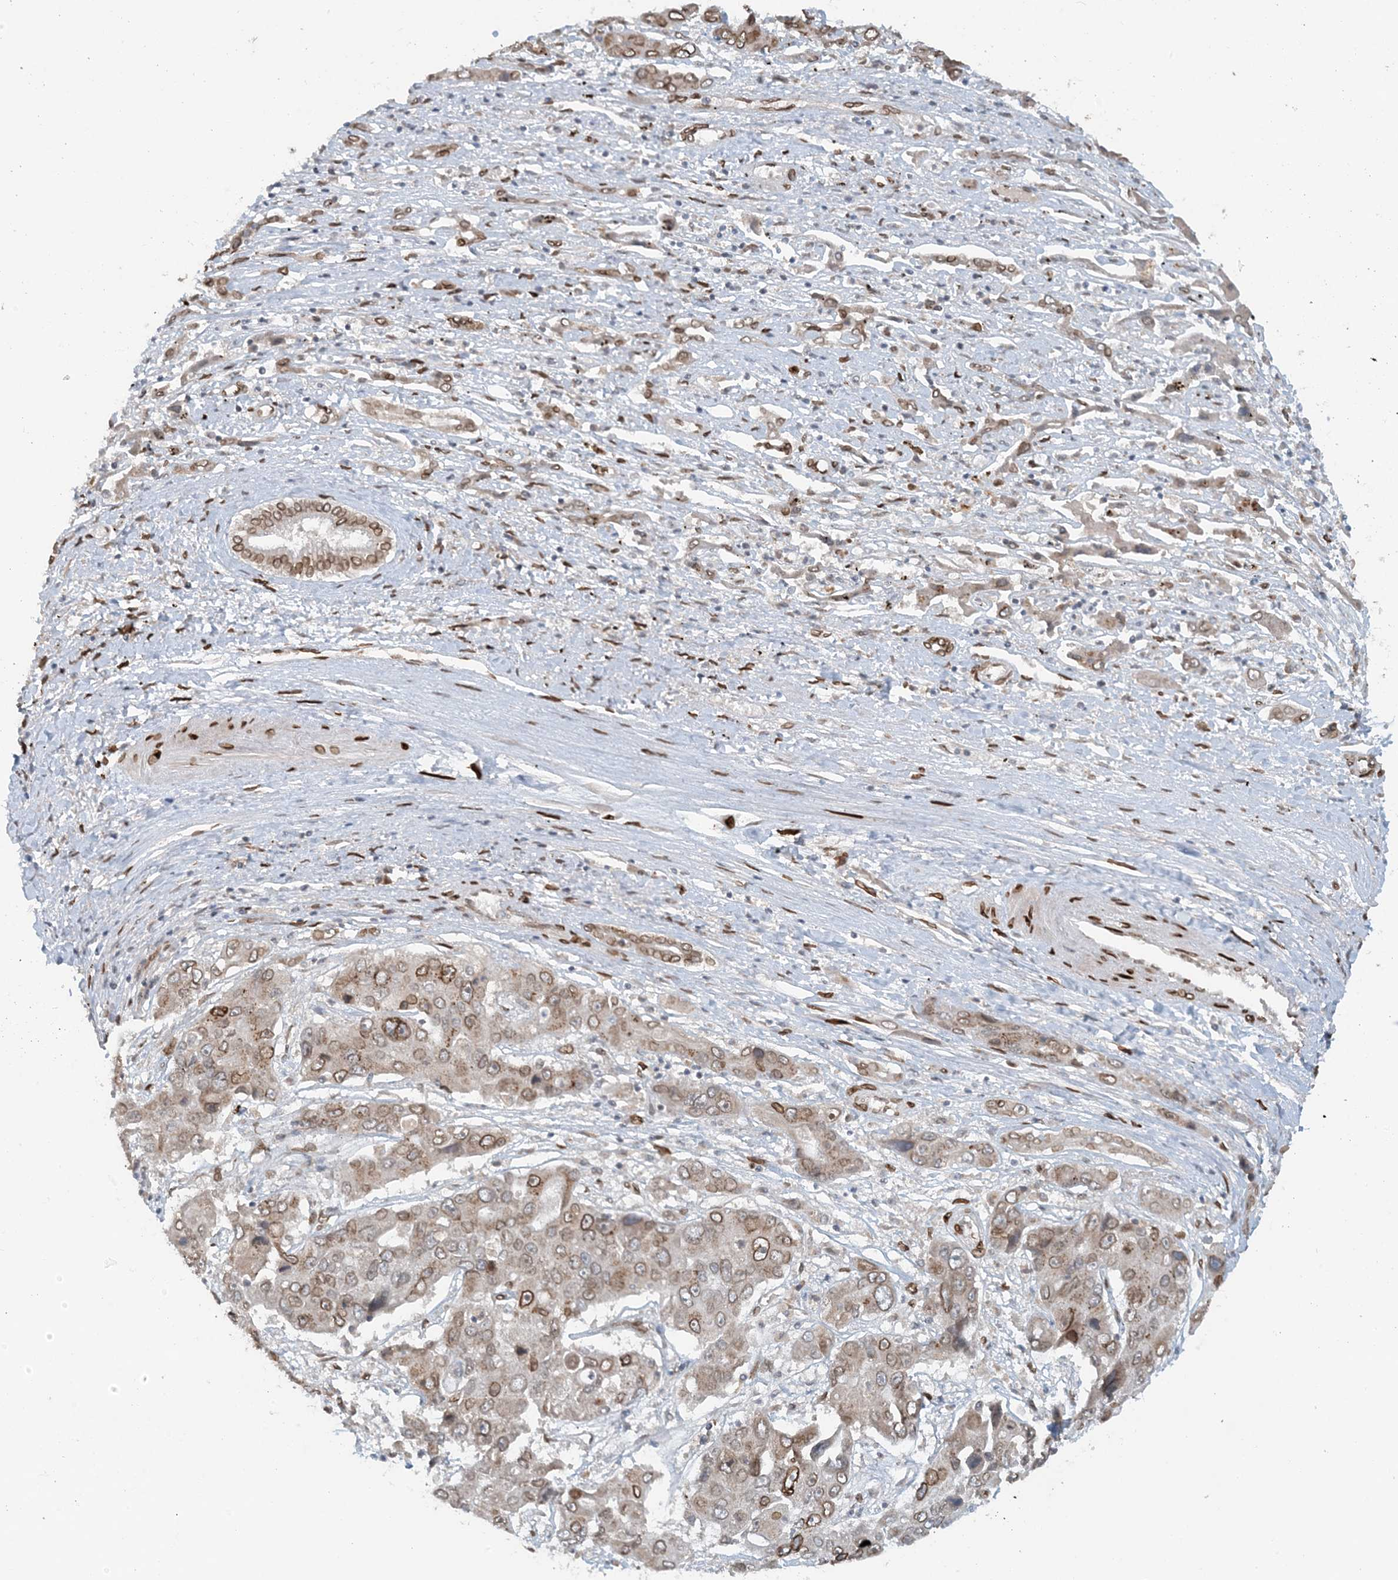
{"staining": {"intensity": "moderate", "quantity": "25%-75%", "location": "cytoplasmic/membranous,nuclear"}, "tissue": "liver cancer", "cell_type": "Tumor cells", "image_type": "cancer", "snomed": [{"axis": "morphology", "description": "Cholangiocarcinoma"}, {"axis": "topography", "description": "Liver"}], "caption": "Liver cholangiocarcinoma tissue demonstrates moderate cytoplasmic/membranous and nuclear staining in approximately 25%-75% of tumor cells (IHC, brightfield microscopy, high magnification).", "gene": "SLC35A2", "patient": {"sex": "male", "age": 67}}